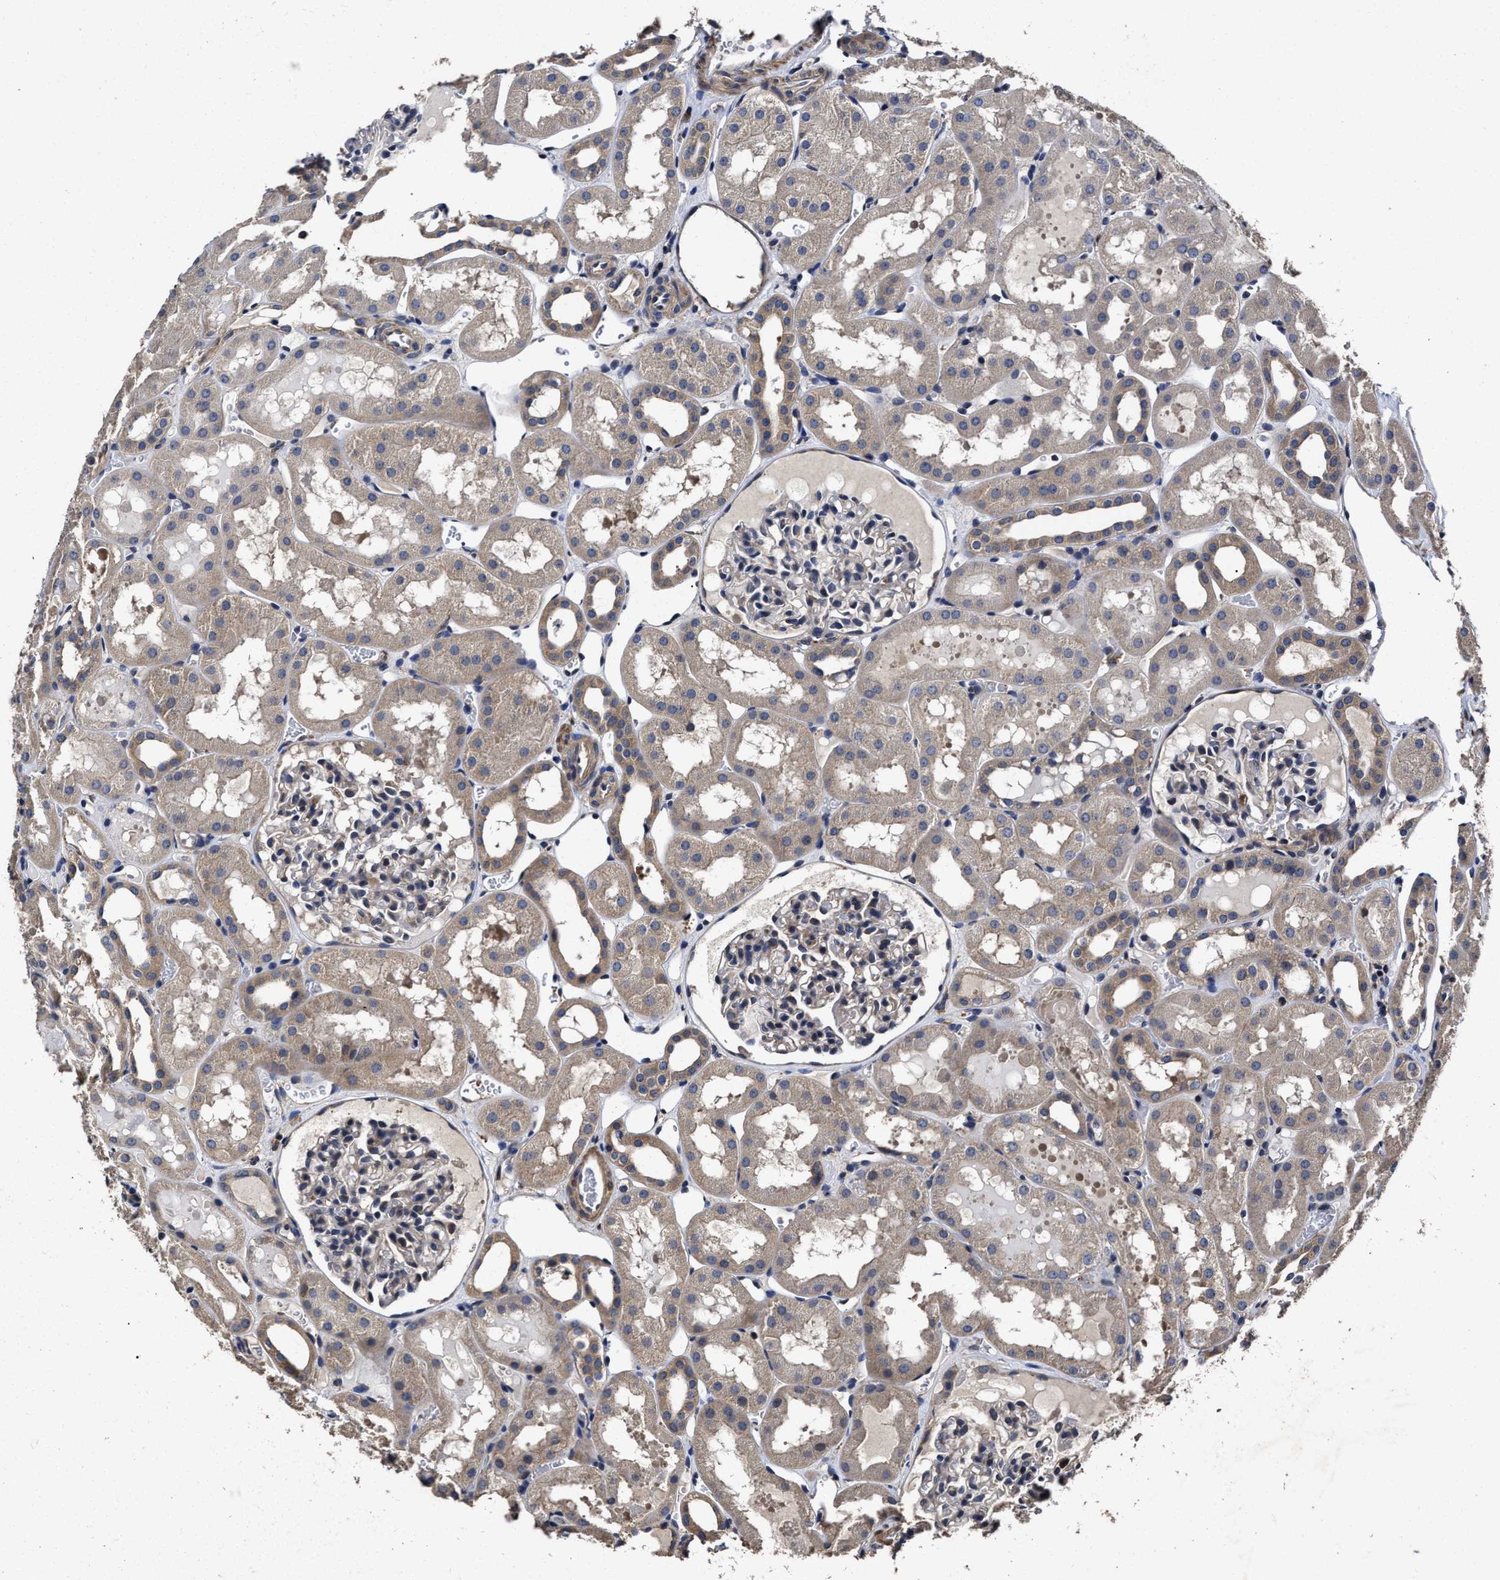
{"staining": {"intensity": "negative", "quantity": "none", "location": "none"}, "tissue": "kidney", "cell_type": "Cells in glomeruli", "image_type": "normal", "snomed": [{"axis": "morphology", "description": "Normal tissue, NOS"}, {"axis": "topography", "description": "Kidney"}, {"axis": "topography", "description": "Urinary bladder"}], "caption": "Immunohistochemistry (IHC) histopathology image of benign kidney stained for a protein (brown), which displays no staining in cells in glomeruli.", "gene": "AVEN", "patient": {"sex": "male", "age": 16}}